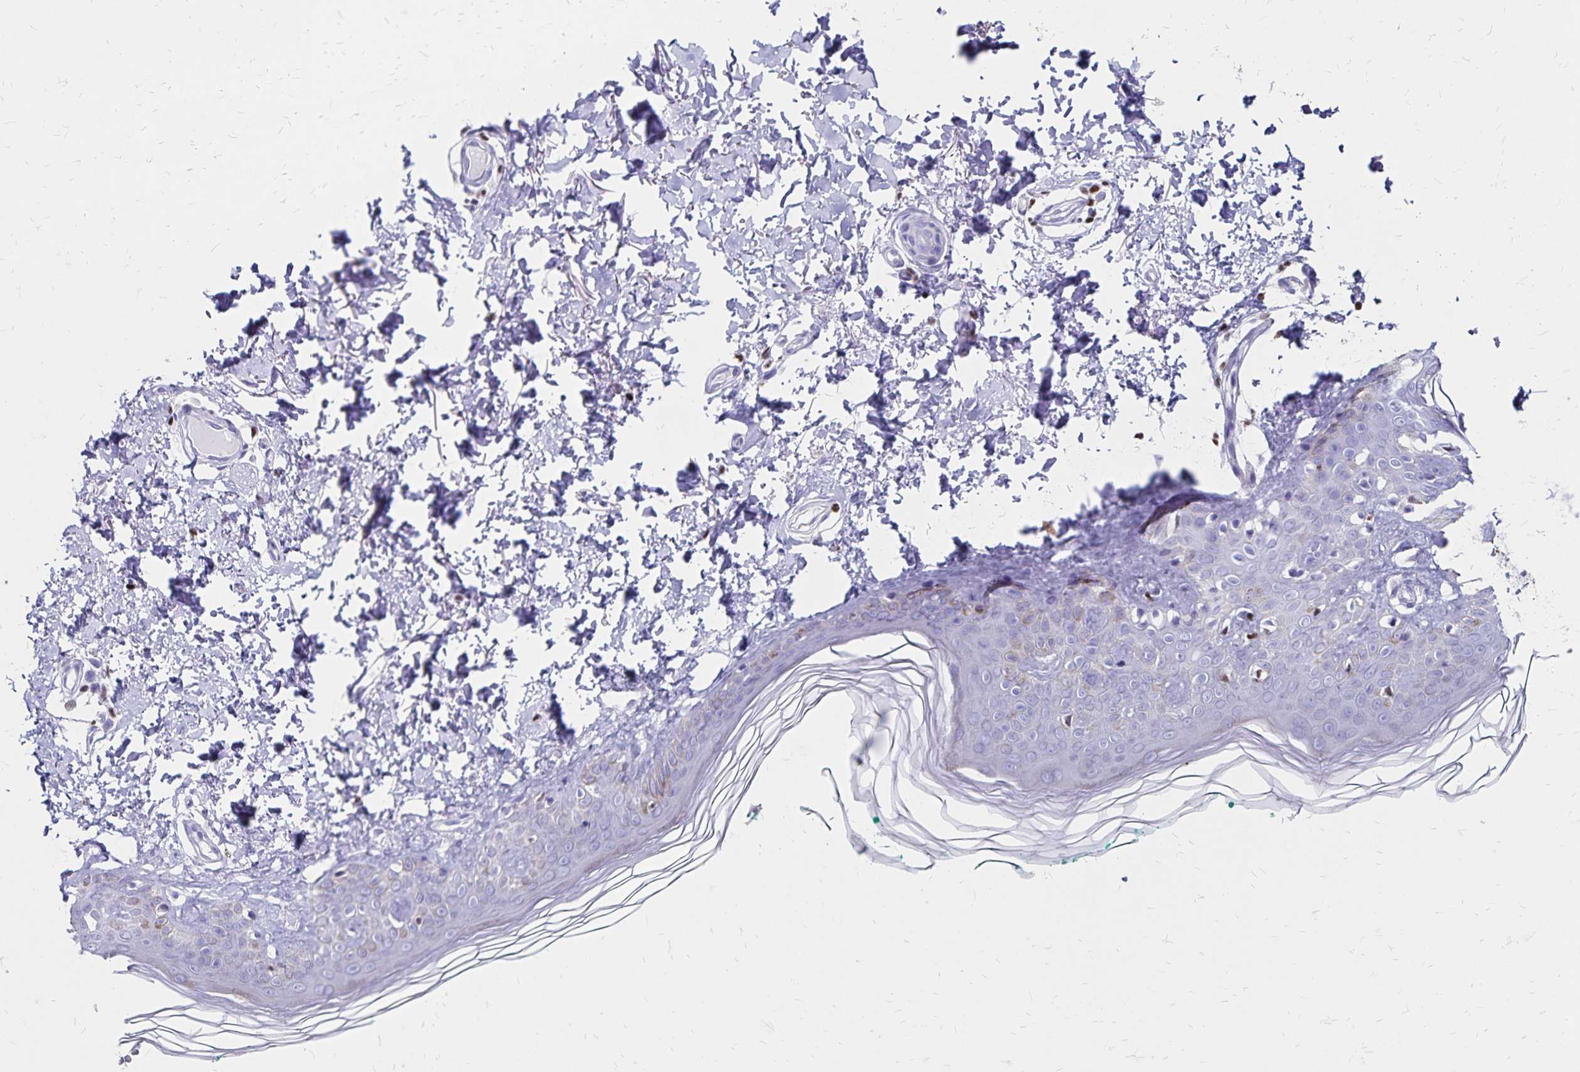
{"staining": {"intensity": "negative", "quantity": "none", "location": "none"}, "tissue": "skin", "cell_type": "Fibroblasts", "image_type": "normal", "snomed": [{"axis": "morphology", "description": "Normal tissue, NOS"}, {"axis": "topography", "description": "Skin"}, {"axis": "topography", "description": "Peripheral nerve tissue"}], "caption": "This is an IHC image of benign human skin. There is no expression in fibroblasts.", "gene": "IKZF1", "patient": {"sex": "female", "age": 45}}